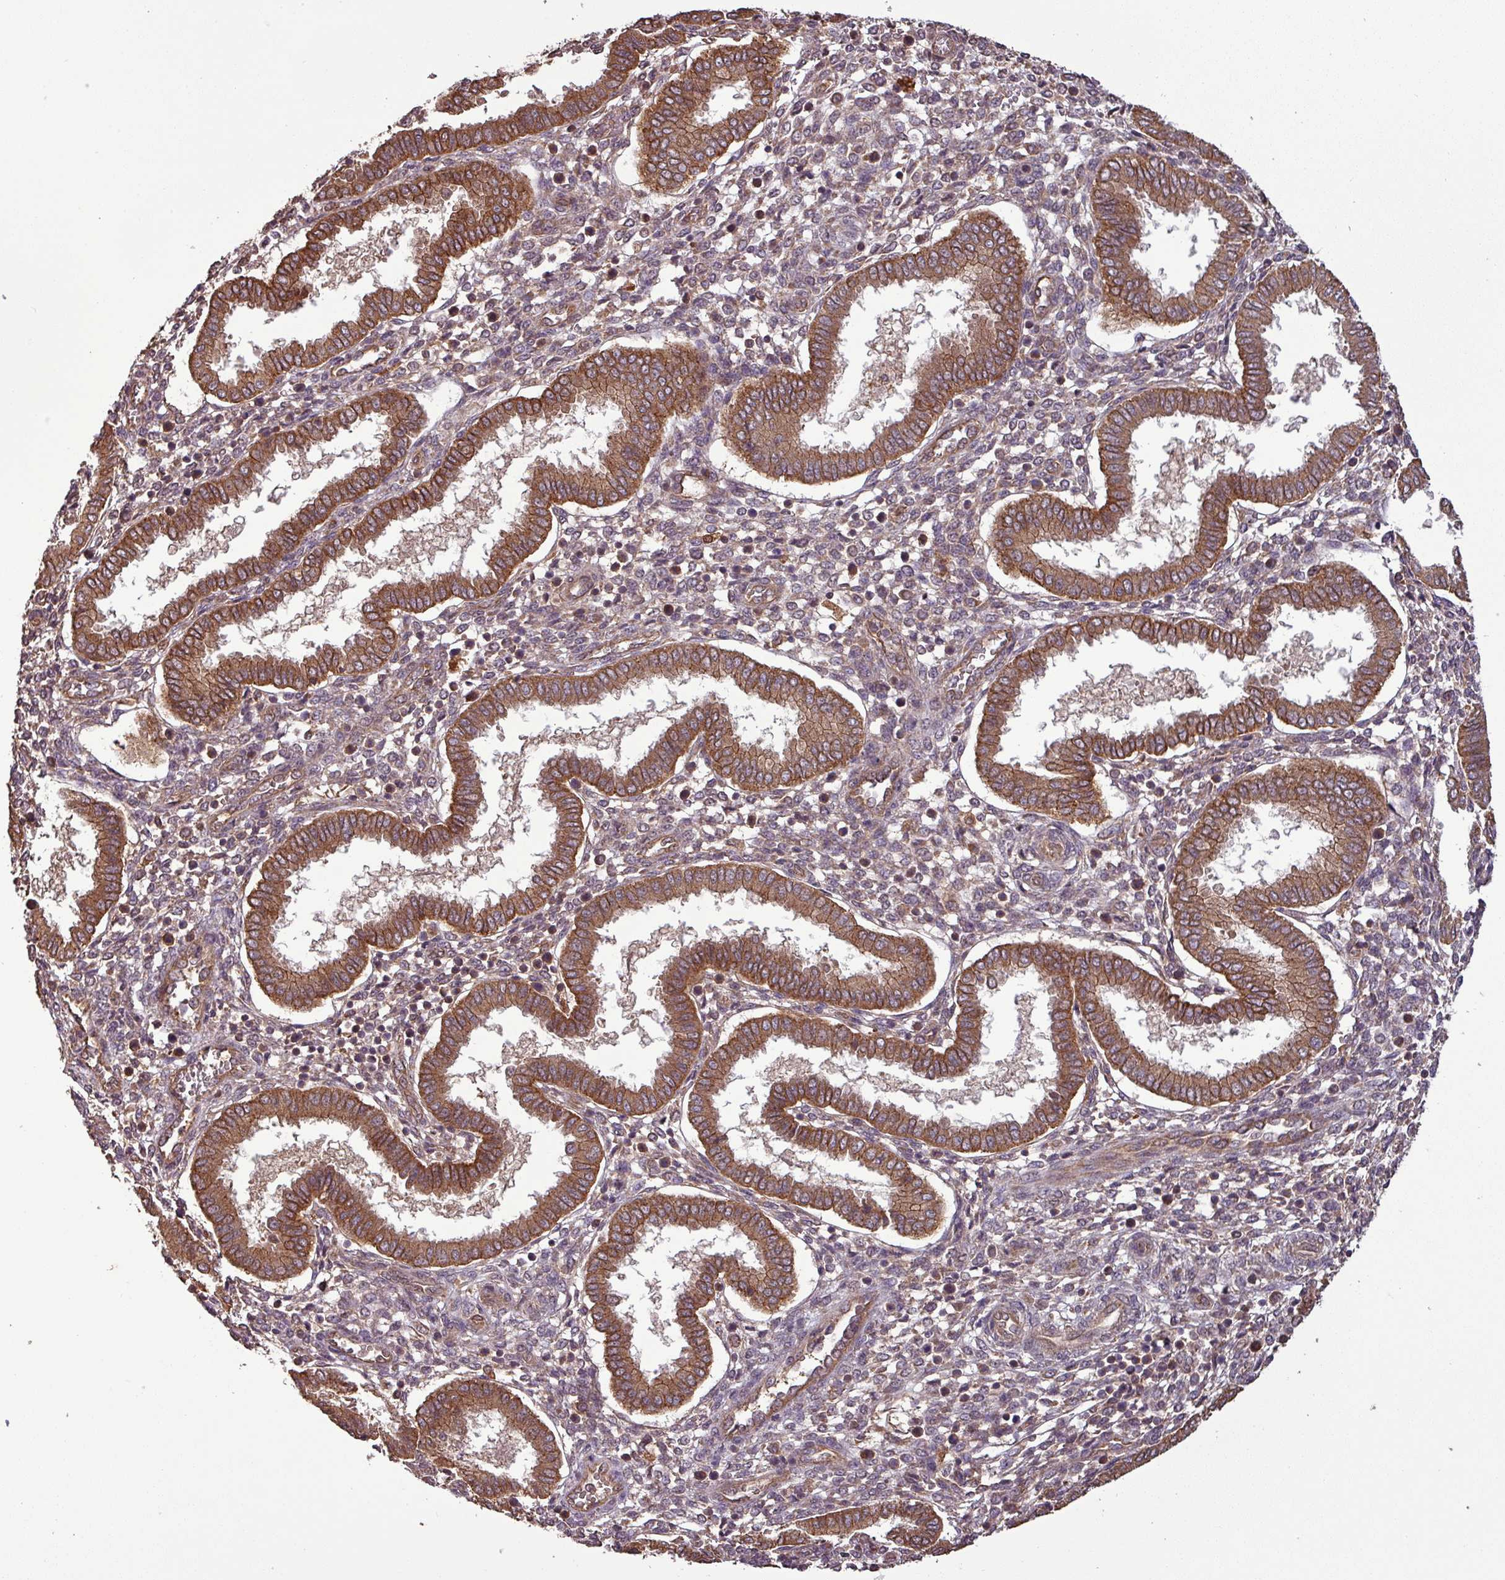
{"staining": {"intensity": "moderate", "quantity": "<25%", "location": "cytoplasmic/membranous"}, "tissue": "endometrium", "cell_type": "Cells in endometrial stroma", "image_type": "normal", "snomed": [{"axis": "morphology", "description": "Normal tissue, NOS"}, {"axis": "topography", "description": "Endometrium"}], "caption": "Moderate cytoplasmic/membranous staining is present in approximately <25% of cells in endometrial stroma in unremarkable endometrium. Nuclei are stained in blue.", "gene": "NT5C3A", "patient": {"sex": "female", "age": 24}}